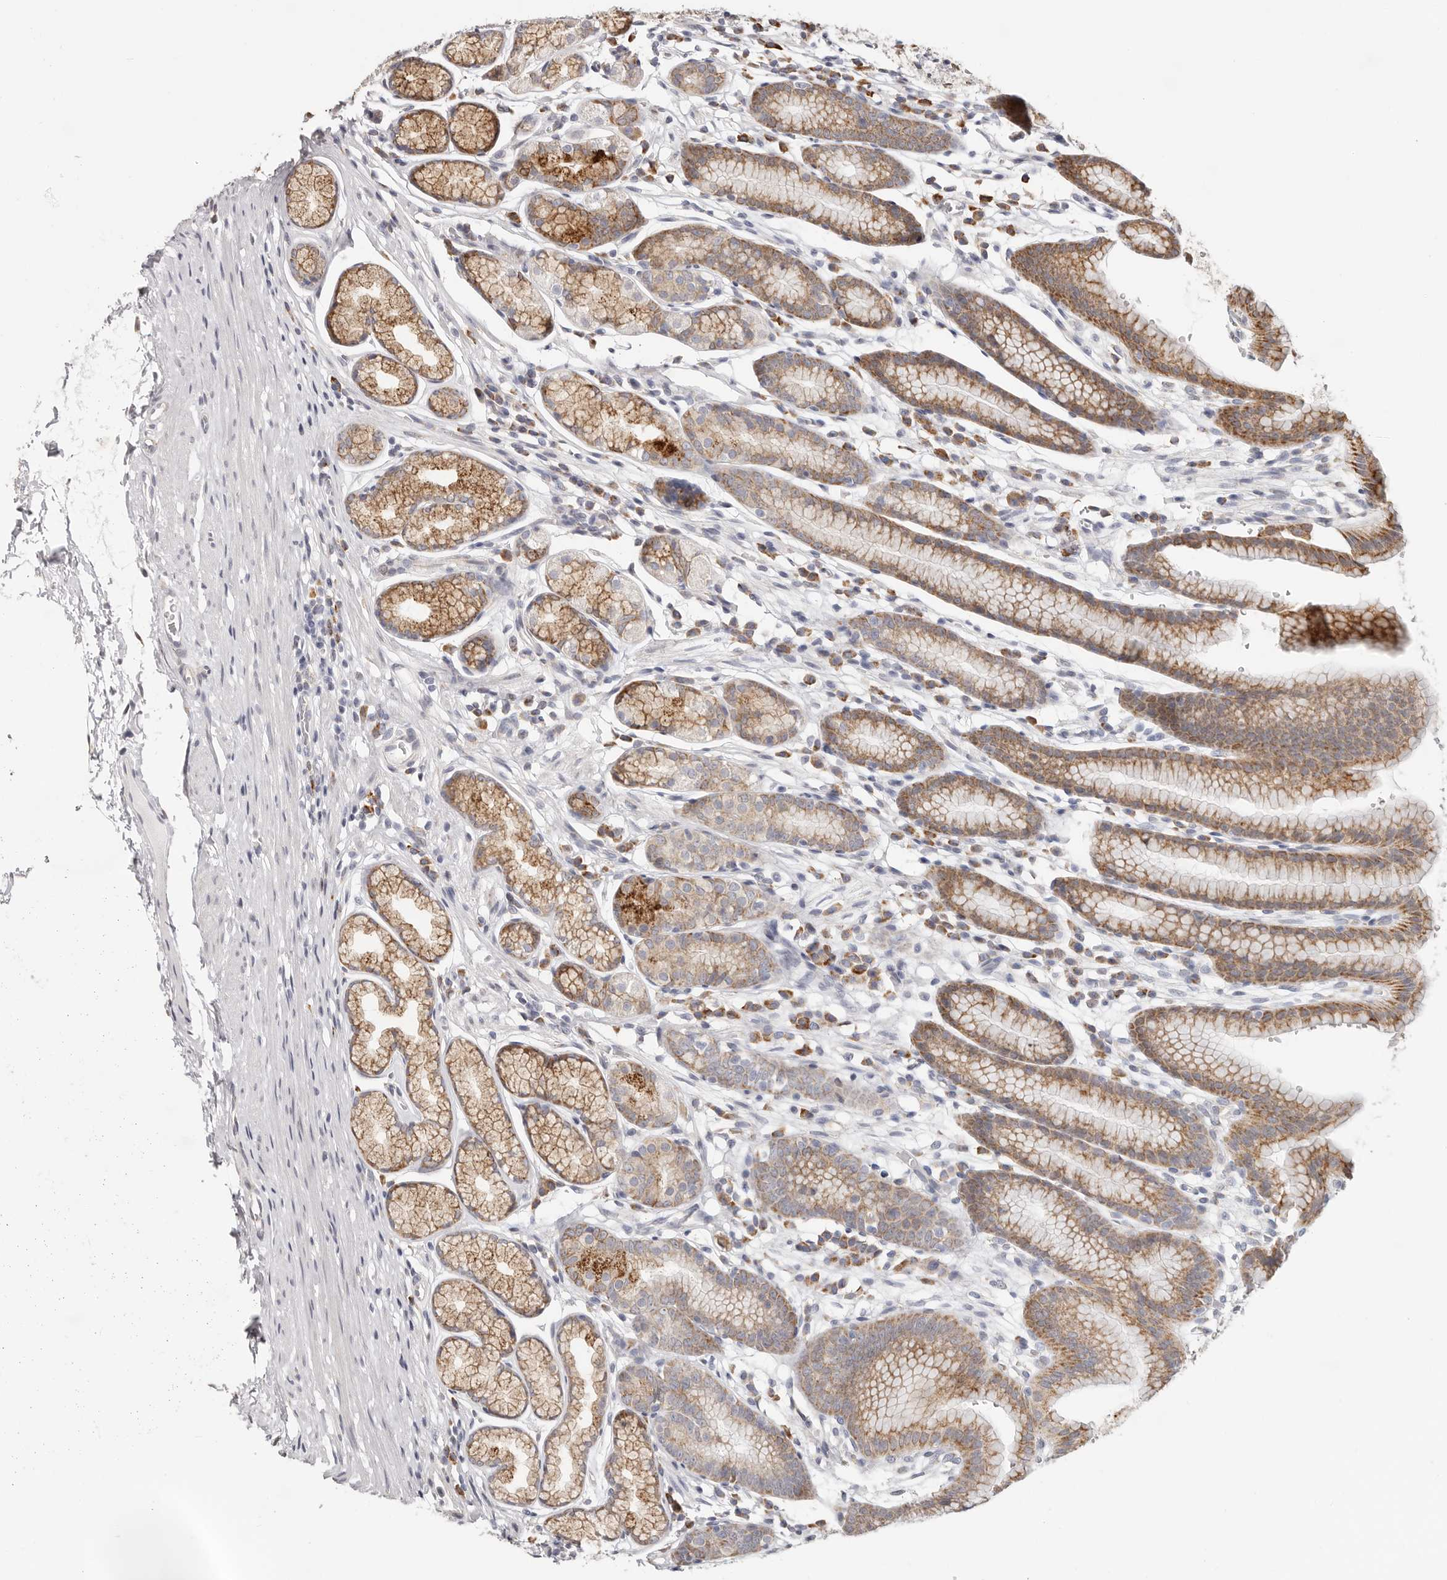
{"staining": {"intensity": "moderate", "quantity": ">75%", "location": "cytoplasmic/membranous"}, "tissue": "stomach", "cell_type": "Glandular cells", "image_type": "normal", "snomed": [{"axis": "morphology", "description": "Normal tissue, NOS"}, {"axis": "topography", "description": "Stomach"}], "caption": "Immunohistochemistry (IHC) of normal human stomach displays medium levels of moderate cytoplasmic/membranous positivity in approximately >75% of glandular cells. The staining is performed using DAB (3,3'-diaminobenzidine) brown chromogen to label protein expression. The nuclei are counter-stained blue using hematoxylin.", "gene": "IL32", "patient": {"sex": "male", "age": 42}}